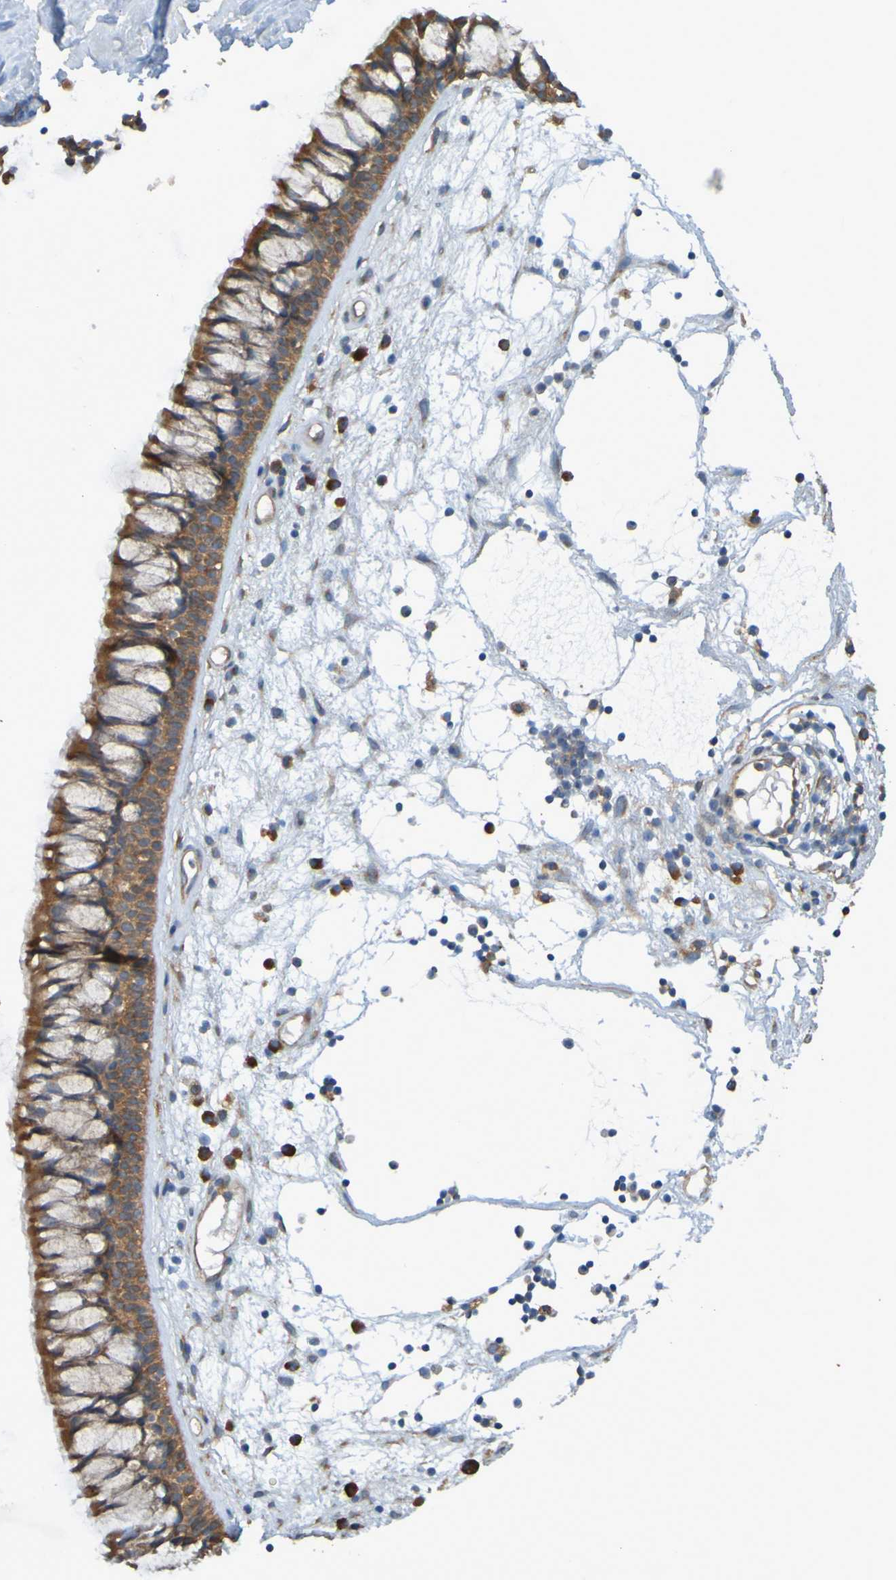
{"staining": {"intensity": "moderate", "quantity": ">75%", "location": "cytoplasmic/membranous"}, "tissue": "nasopharynx", "cell_type": "Respiratory epithelial cells", "image_type": "normal", "snomed": [{"axis": "morphology", "description": "Normal tissue, NOS"}, {"axis": "morphology", "description": "Inflammation, NOS"}, {"axis": "topography", "description": "Nasopharynx"}], "caption": "Immunohistochemistry (IHC) (DAB) staining of benign nasopharynx reveals moderate cytoplasmic/membranous protein positivity in approximately >75% of respiratory epithelial cells. Using DAB (3,3'-diaminobenzidine) (brown) and hematoxylin (blue) stains, captured at high magnification using brightfield microscopy.", "gene": "DNAJC4", "patient": {"sex": "male", "age": 48}}